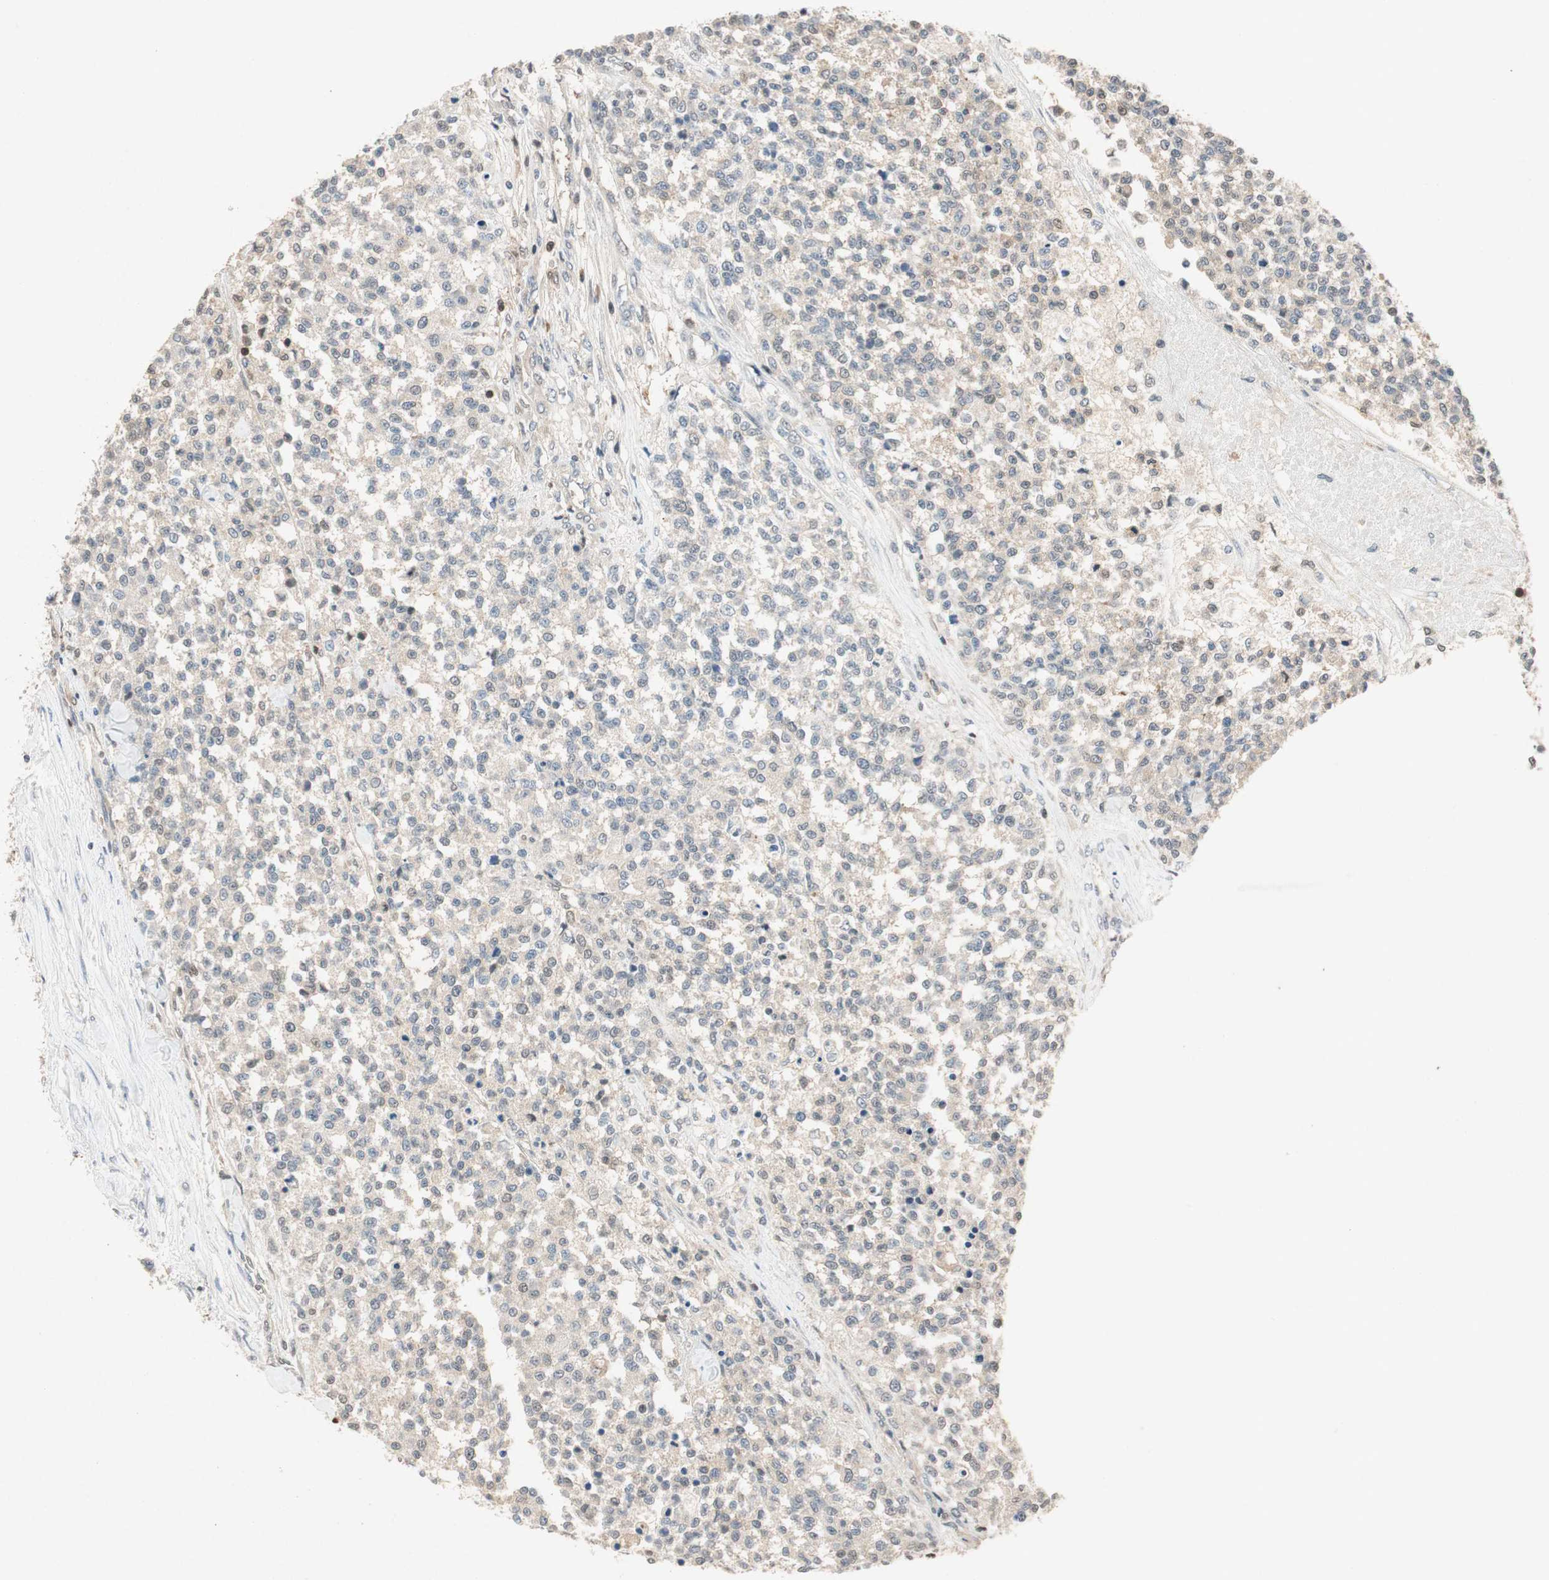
{"staining": {"intensity": "weak", "quantity": ">75%", "location": "cytoplasmic/membranous"}, "tissue": "testis cancer", "cell_type": "Tumor cells", "image_type": "cancer", "snomed": [{"axis": "morphology", "description": "Seminoma, NOS"}, {"axis": "topography", "description": "Testis"}], "caption": "Brown immunohistochemical staining in testis seminoma displays weak cytoplasmic/membranous expression in about >75% of tumor cells.", "gene": "SERPINB5", "patient": {"sex": "male", "age": 59}}